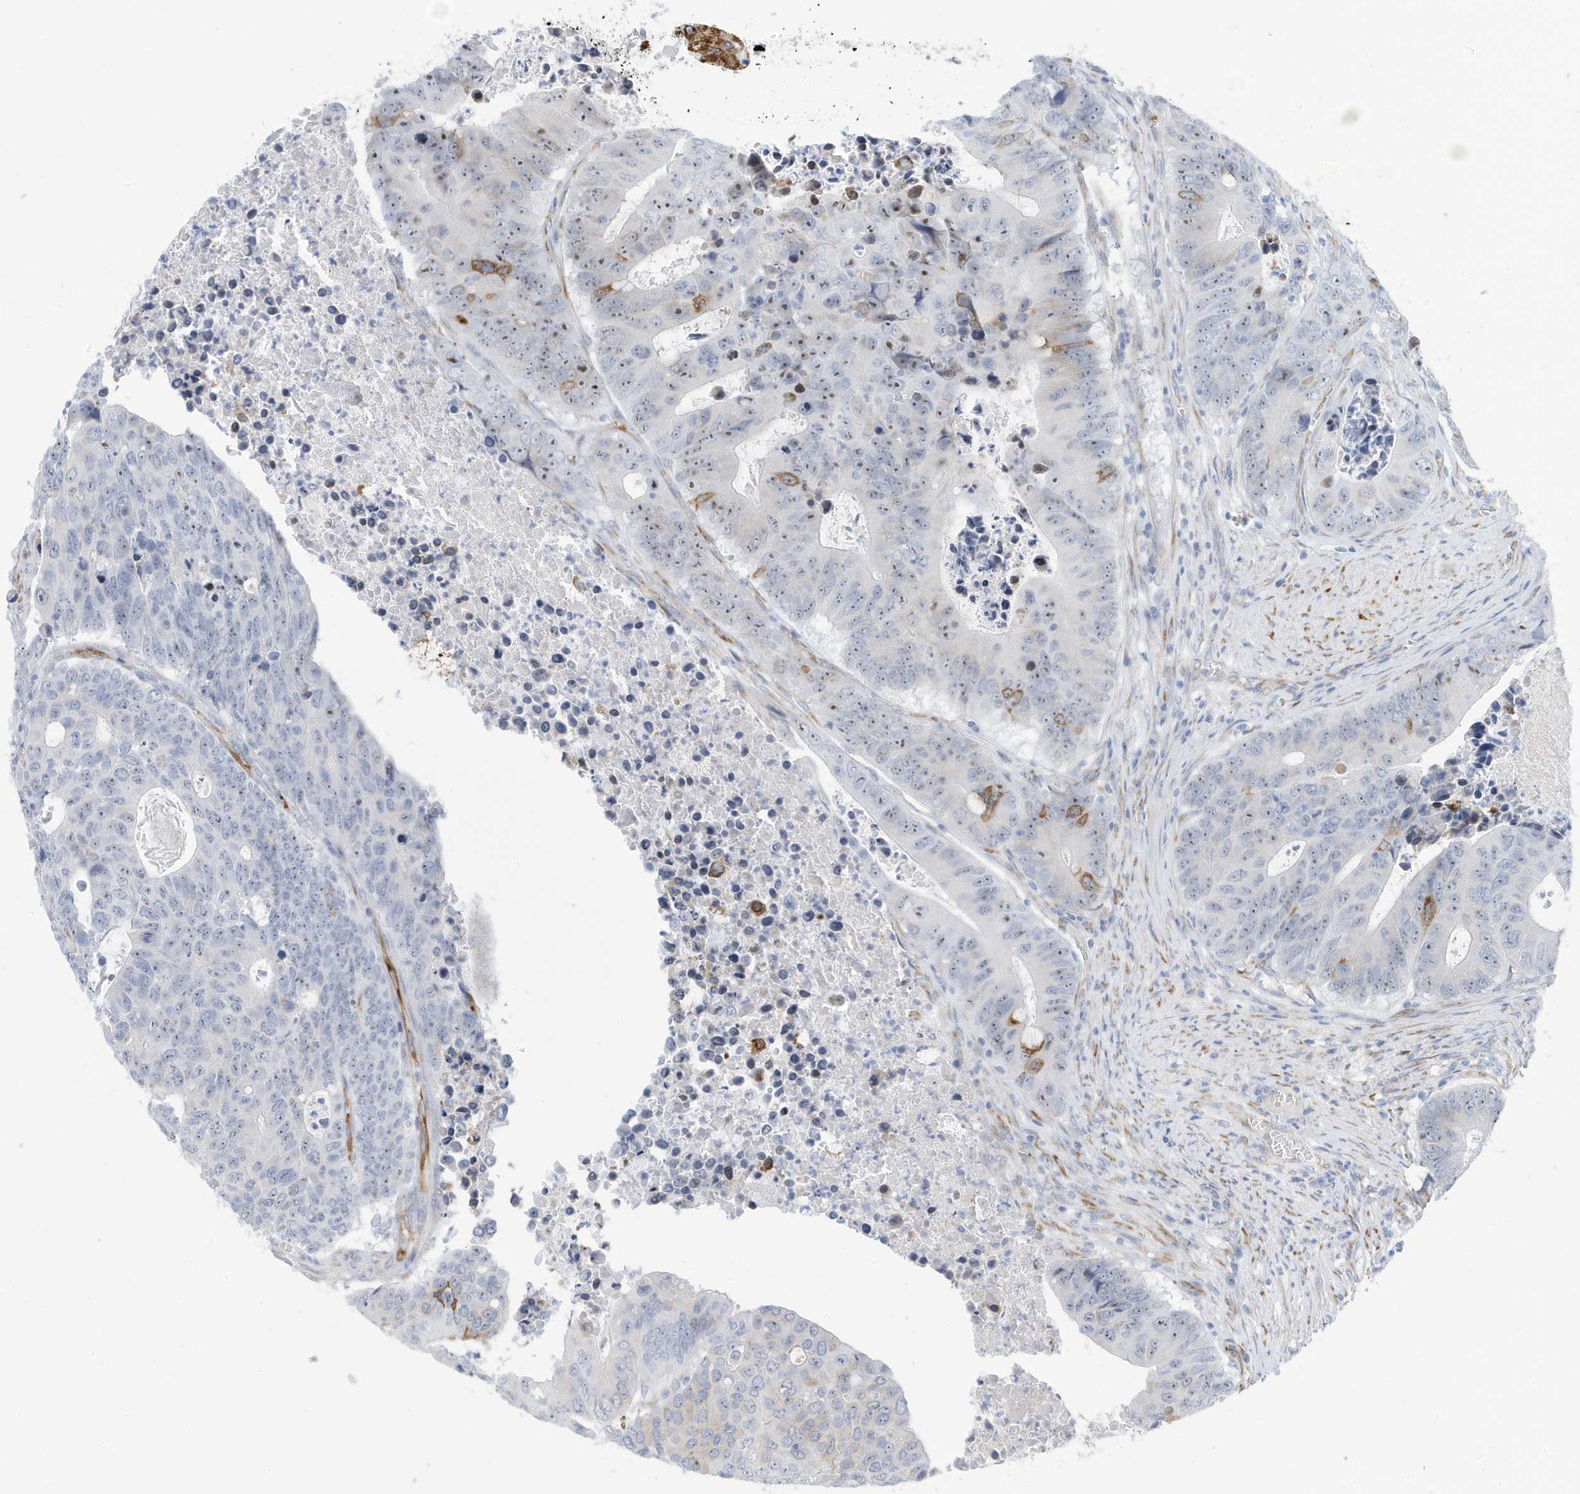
{"staining": {"intensity": "moderate", "quantity": "<25%", "location": "cytoplasmic/membranous"}, "tissue": "colorectal cancer", "cell_type": "Tumor cells", "image_type": "cancer", "snomed": [{"axis": "morphology", "description": "Adenocarcinoma, NOS"}, {"axis": "topography", "description": "Colon"}], "caption": "There is low levels of moderate cytoplasmic/membranous staining in tumor cells of colorectal cancer, as demonstrated by immunohistochemical staining (brown color).", "gene": "SEMA3F", "patient": {"sex": "male", "age": 87}}